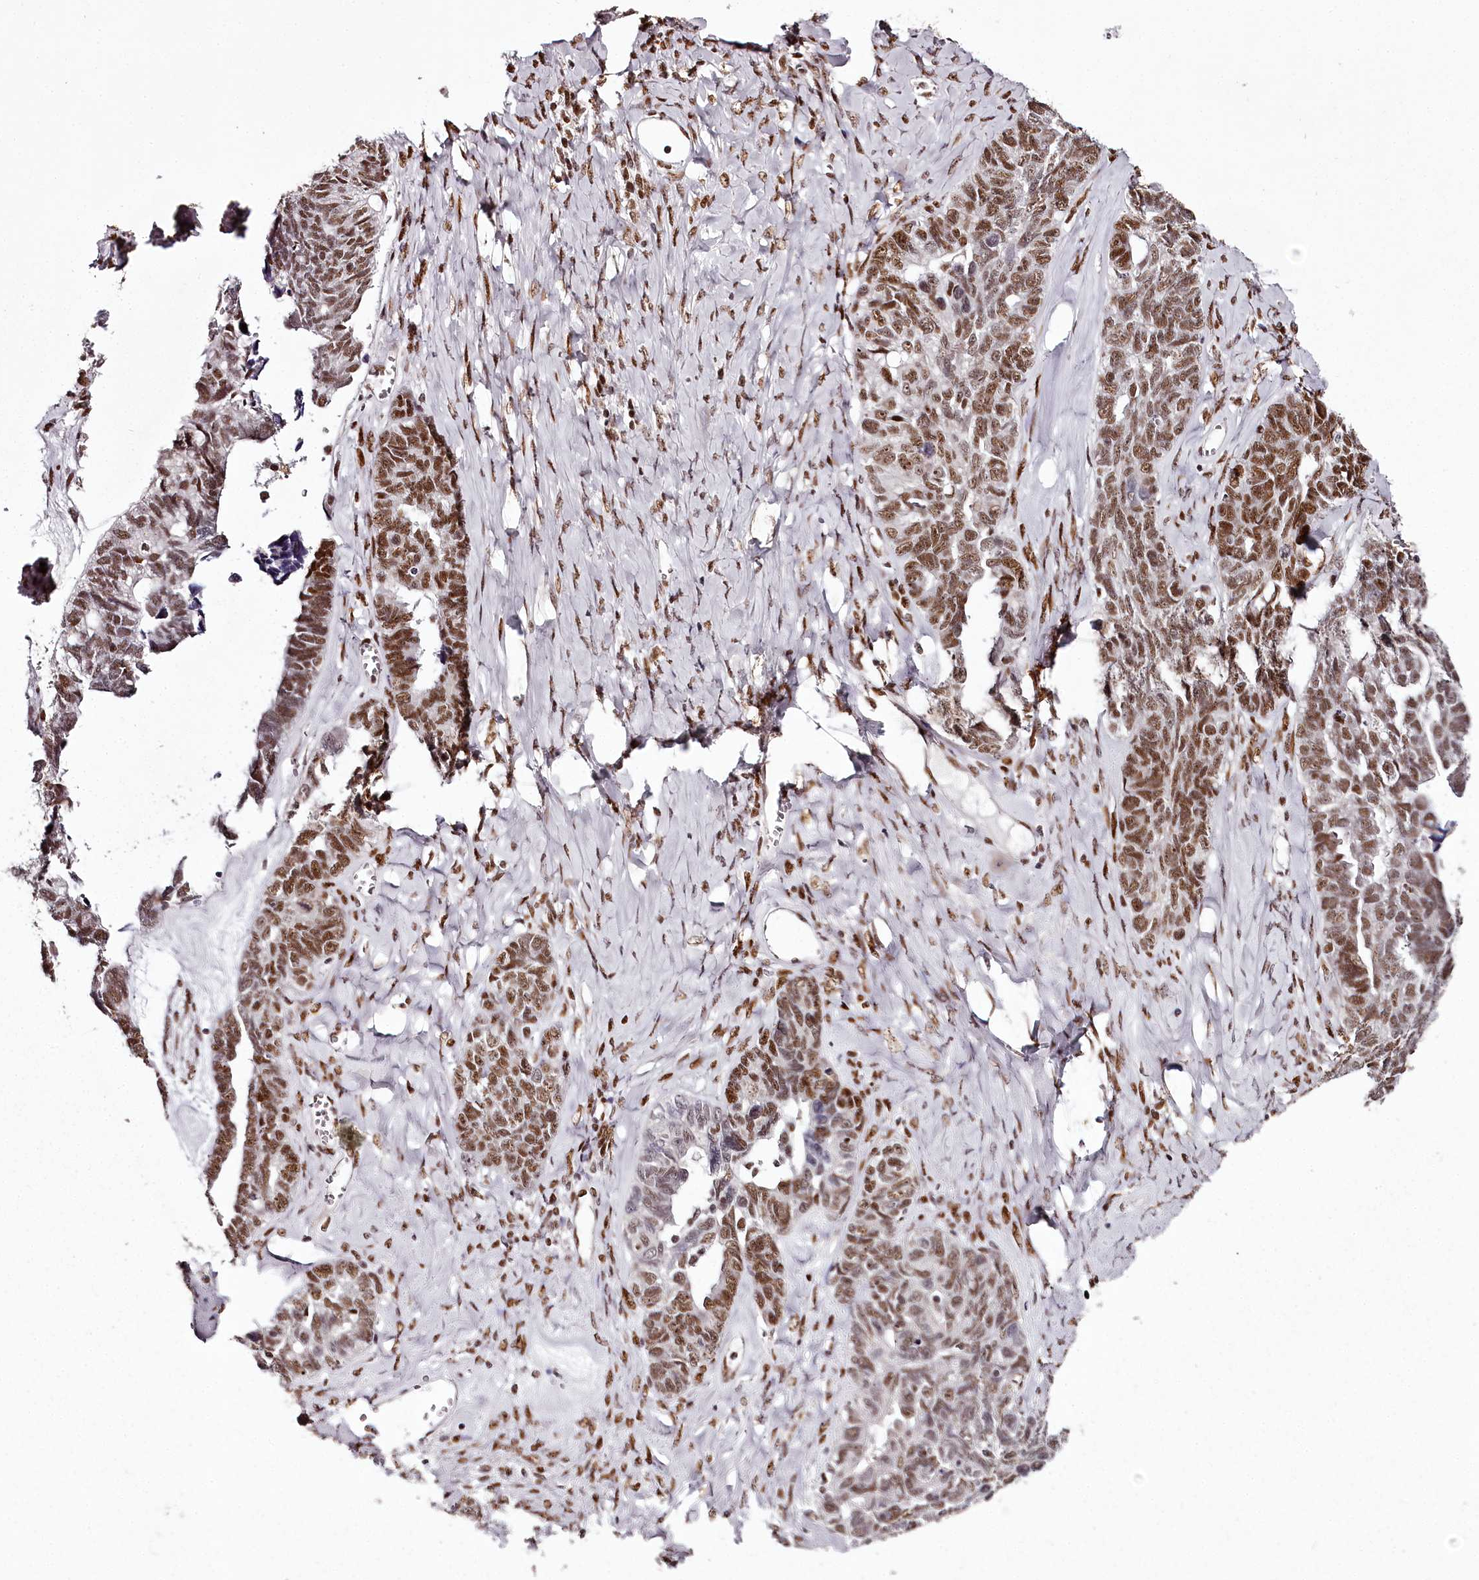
{"staining": {"intensity": "moderate", "quantity": ">75%", "location": "nuclear"}, "tissue": "ovarian cancer", "cell_type": "Tumor cells", "image_type": "cancer", "snomed": [{"axis": "morphology", "description": "Cystadenocarcinoma, serous, NOS"}, {"axis": "topography", "description": "Ovary"}], "caption": "Immunohistochemistry (IHC) image of human ovarian cancer stained for a protein (brown), which exhibits medium levels of moderate nuclear positivity in approximately >75% of tumor cells.", "gene": "PSPC1", "patient": {"sex": "female", "age": 79}}